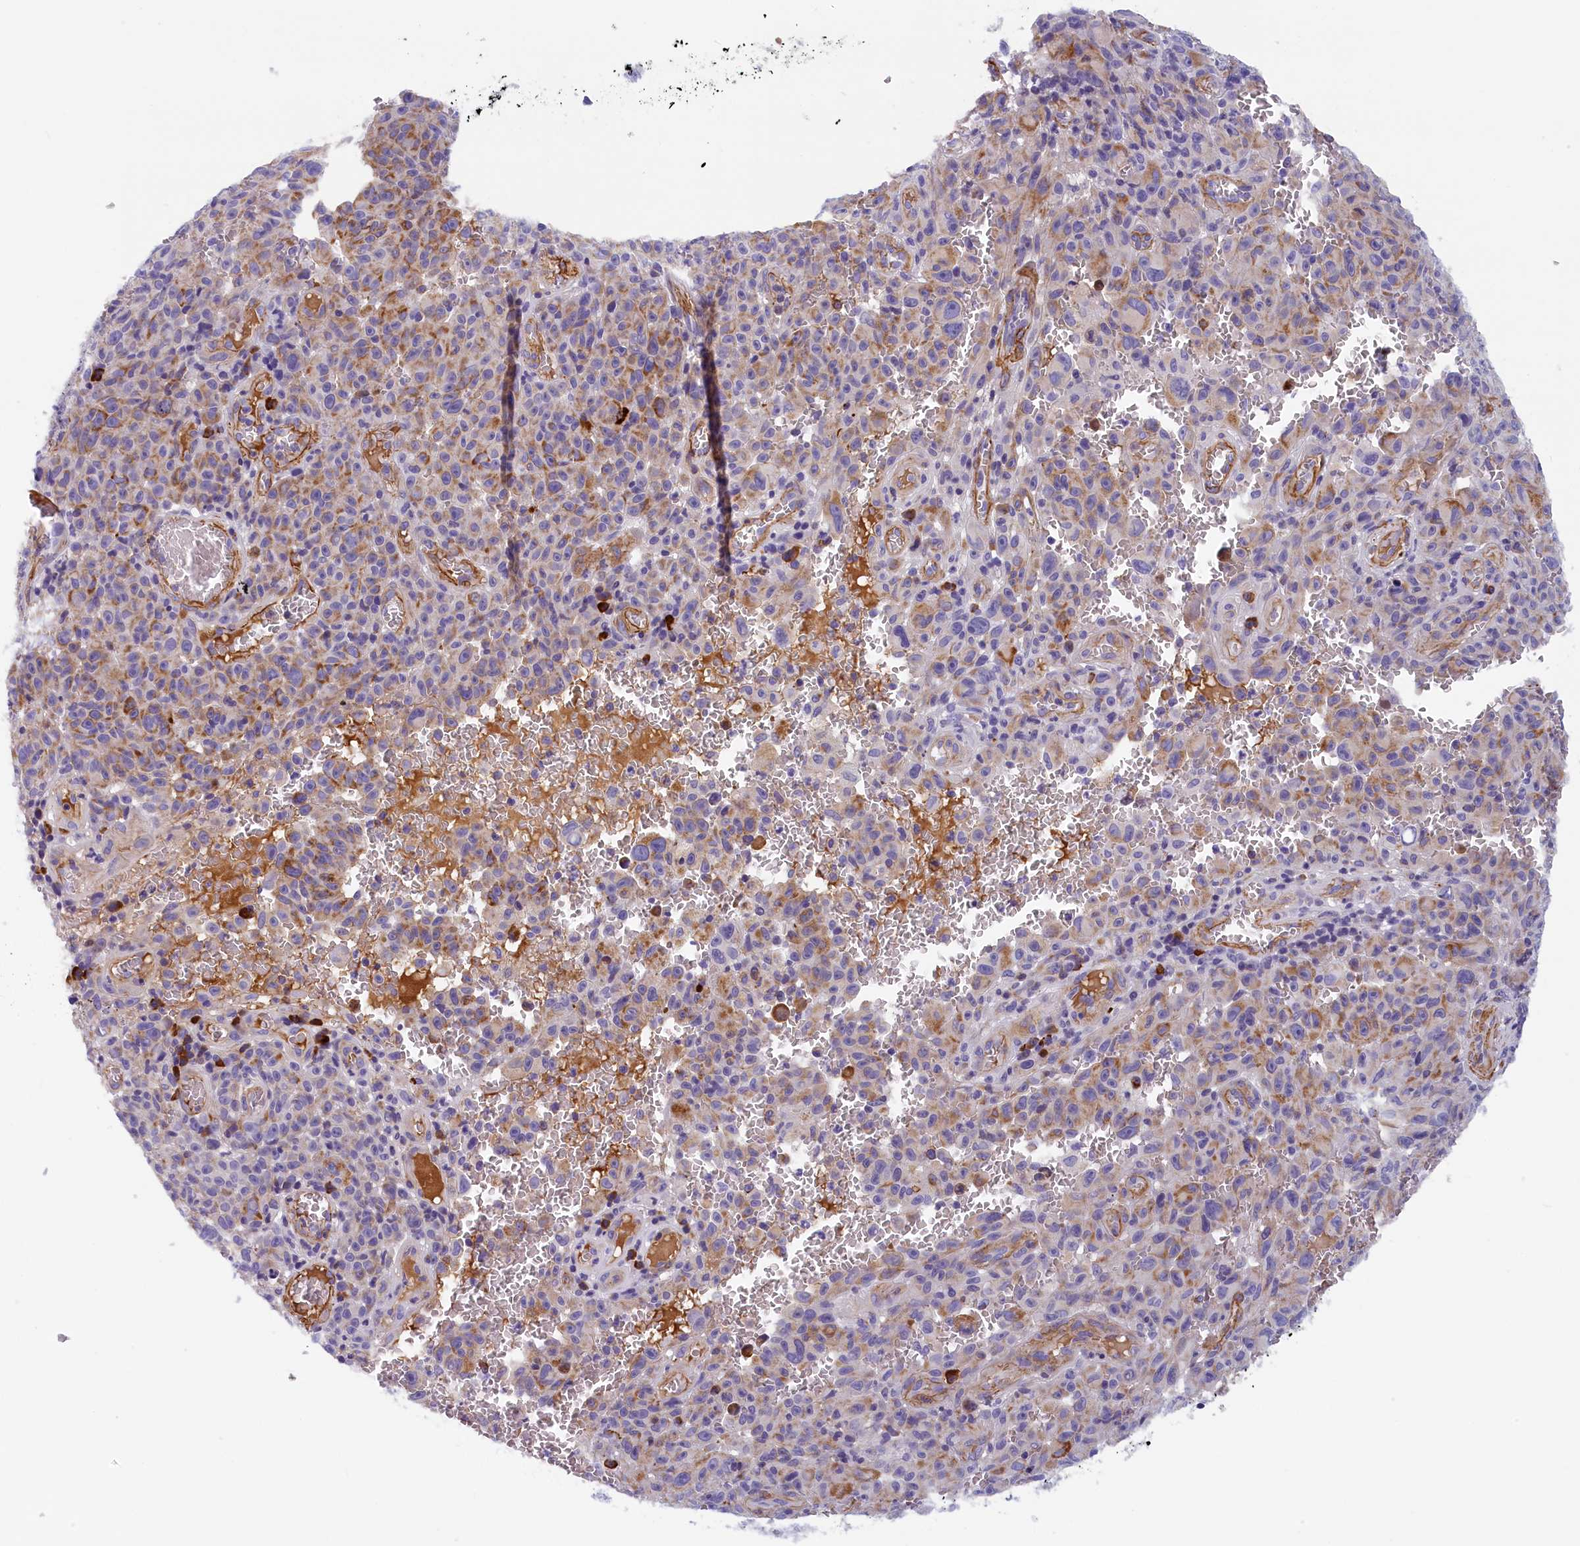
{"staining": {"intensity": "moderate", "quantity": "25%-75%", "location": "cytoplasmic/membranous"}, "tissue": "melanoma", "cell_type": "Tumor cells", "image_type": "cancer", "snomed": [{"axis": "morphology", "description": "Malignant melanoma, NOS"}, {"axis": "topography", "description": "Skin"}], "caption": "Immunohistochemistry (IHC) photomicrograph of neoplastic tissue: human melanoma stained using immunohistochemistry (IHC) reveals medium levels of moderate protein expression localized specifically in the cytoplasmic/membranous of tumor cells, appearing as a cytoplasmic/membranous brown color.", "gene": "BCL2L13", "patient": {"sex": "female", "age": 82}}